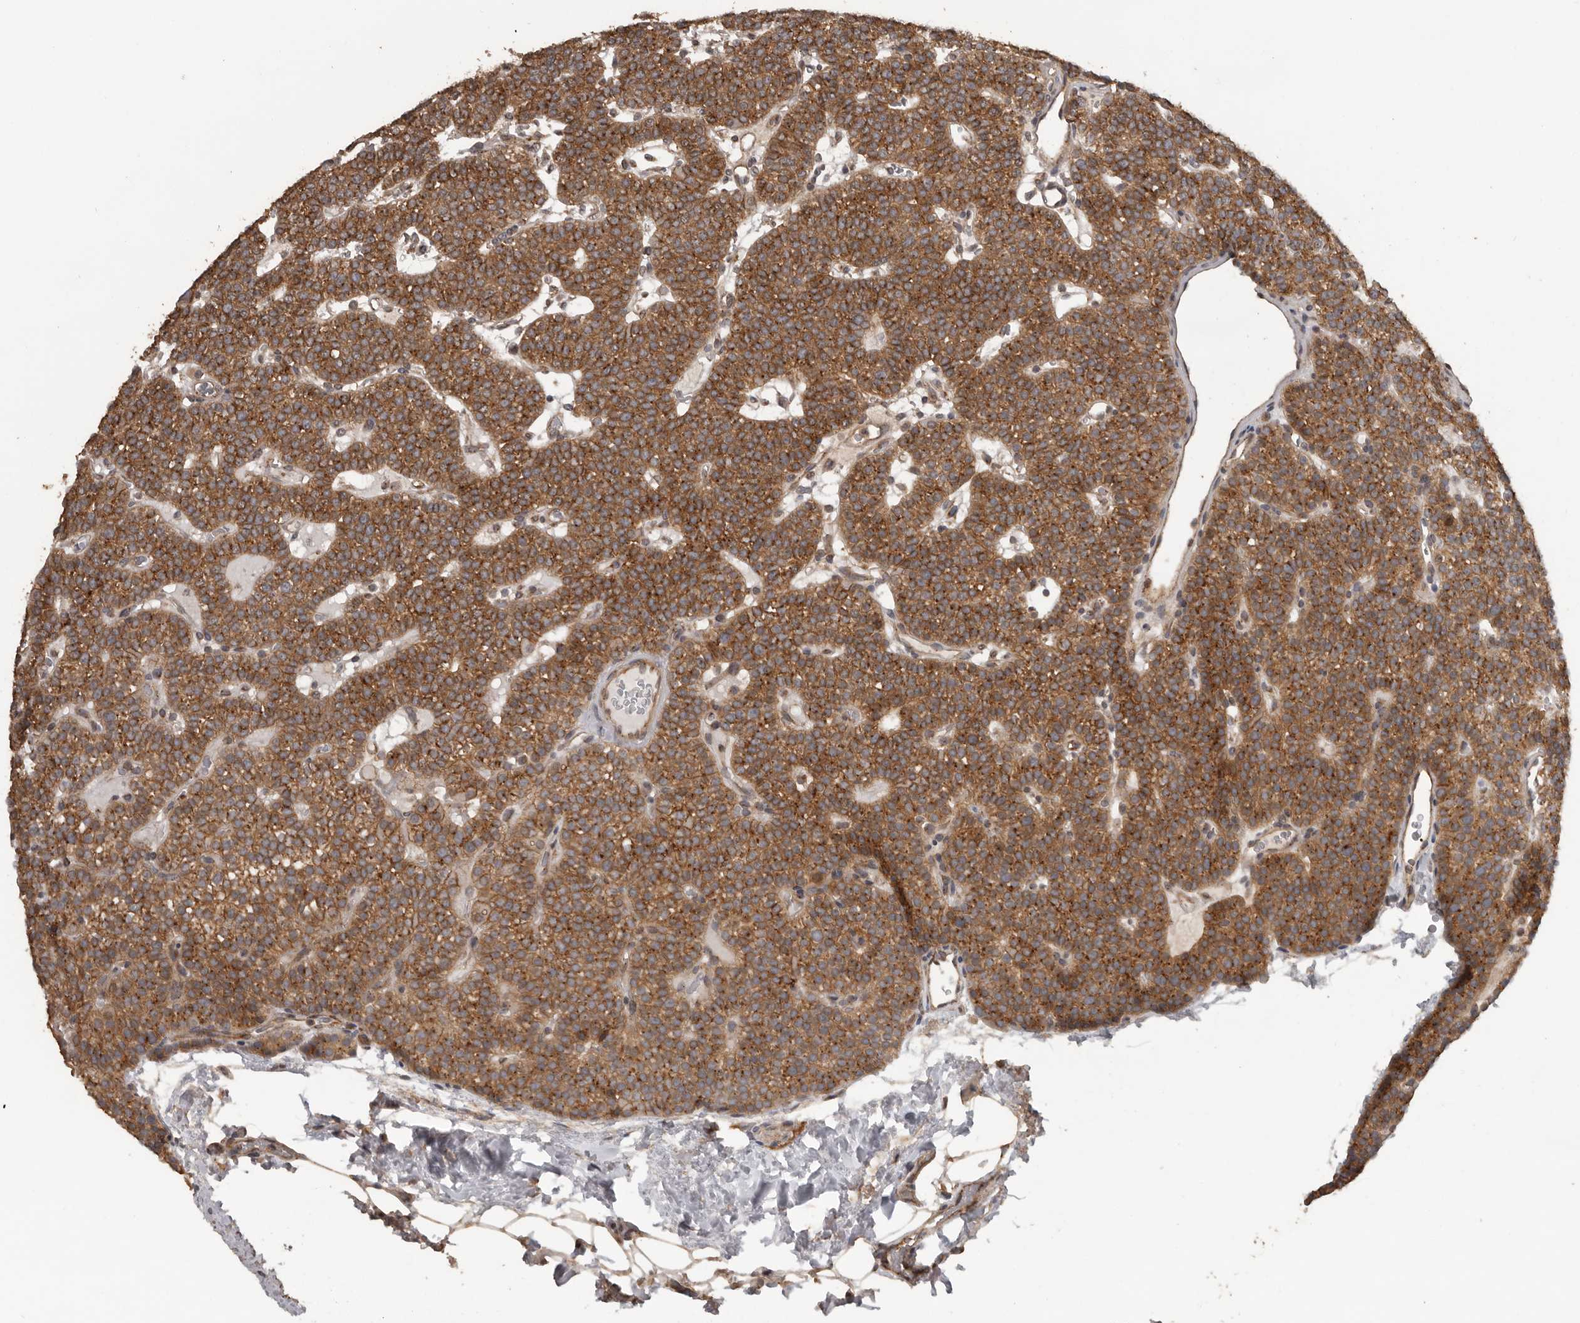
{"staining": {"intensity": "strong", "quantity": "25%-75%", "location": "cytoplasmic/membranous"}, "tissue": "parathyroid gland", "cell_type": "Glandular cells", "image_type": "normal", "snomed": [{"axis": "morphology", "description": "Normal tissue, NOS"}, {"axis": "topography", "description": "Parathyroid gland"}], "caption": "A micrograph of human parathyroid gland stained for a protein demonstrates strong cytoplasmic/membranous brown staining in glandular cells. (IHC, brightfield microscopy, high magnification).", "gene": "CEP350", "patient": {"sex": "male", "age": 83}}